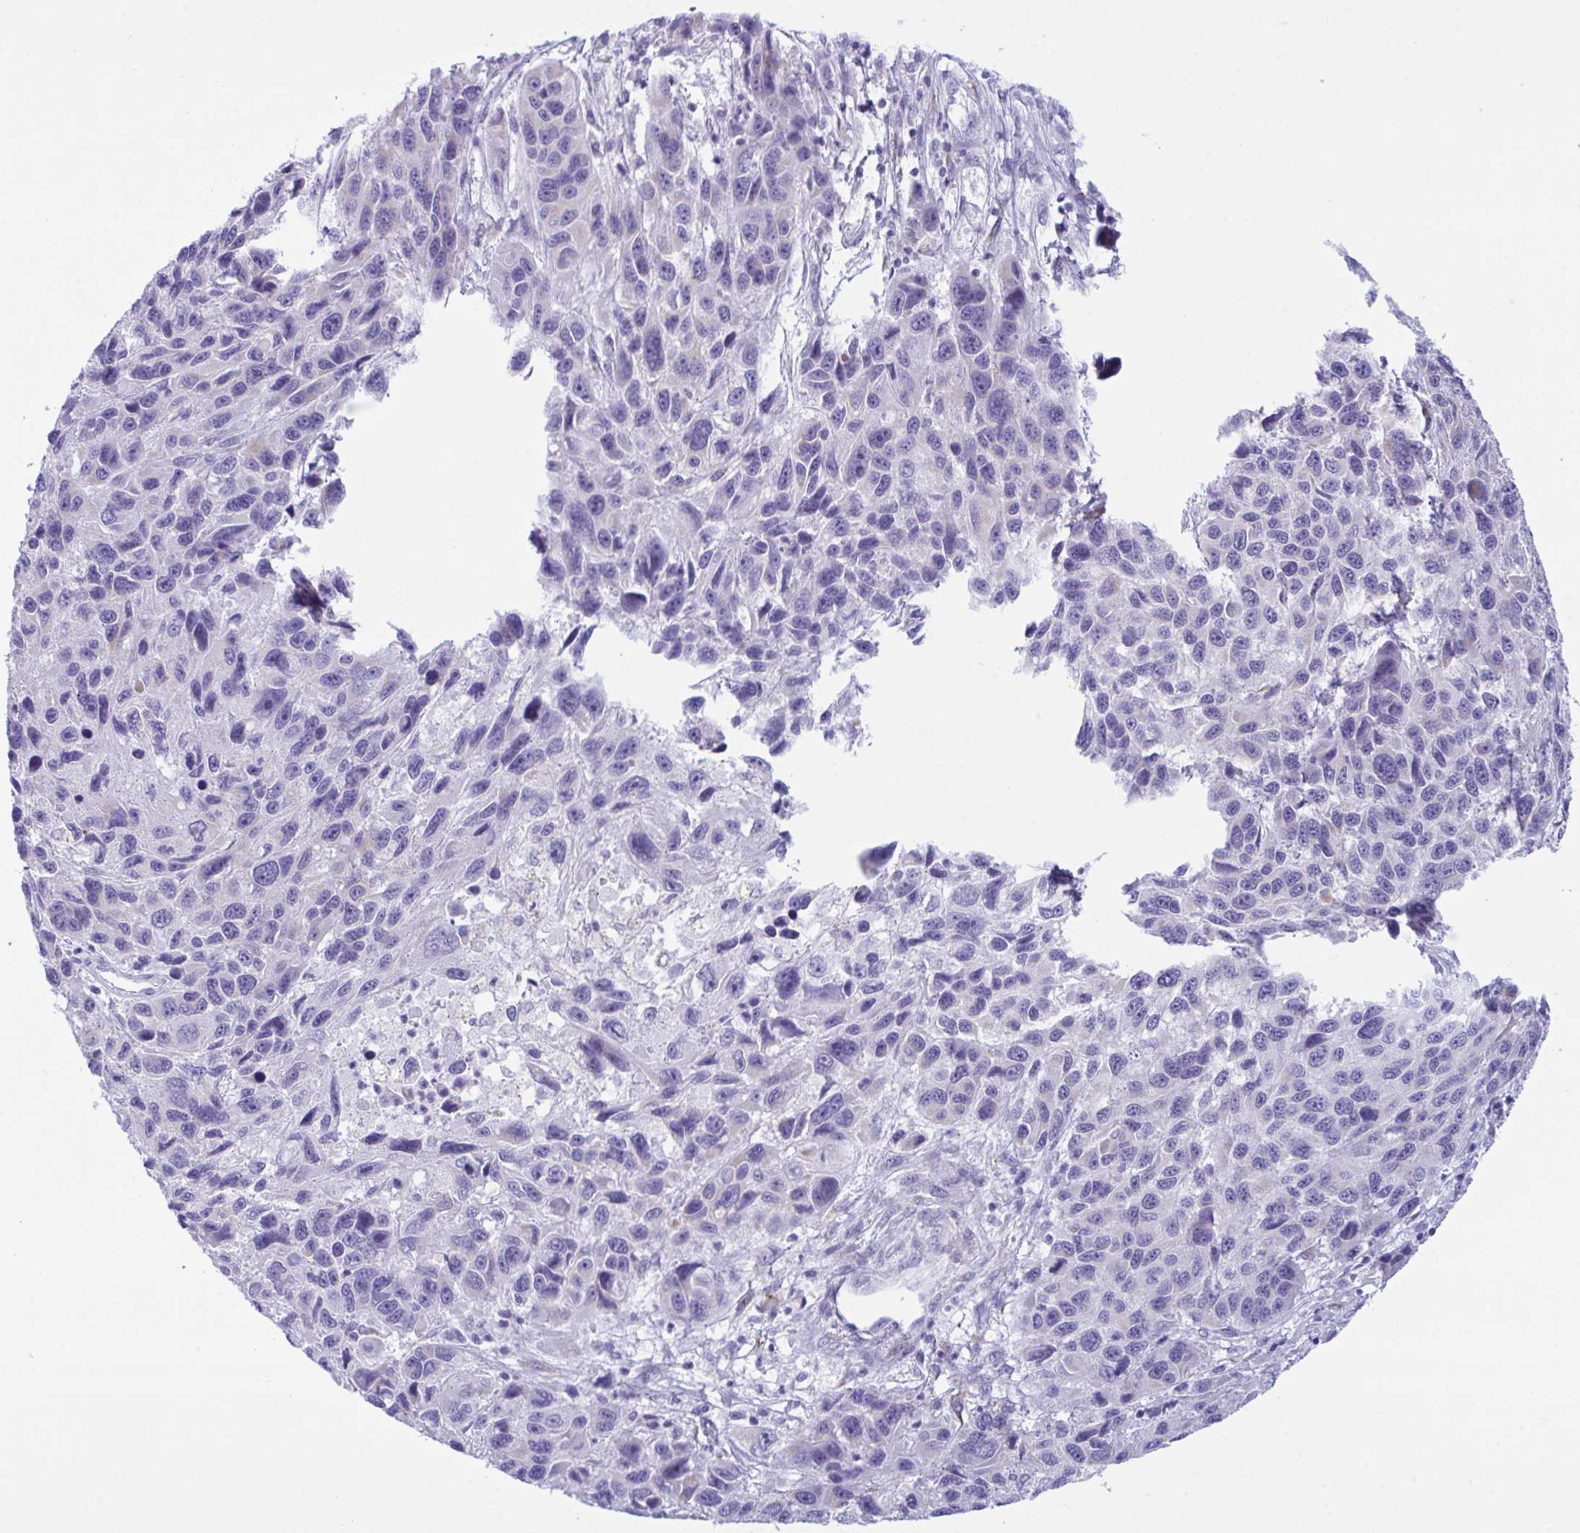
{"staining": {"intensity": "negative", "quantity": "none", "location": "none"}, "tissue": "melanoma", "cell_type": "Tumor cells", "image_type": "cancer", "snomed": [{"axis": "morphology", "description": "Malignant melanoma, NOS"}, {"axis": "topography", "description": "Skin"}], "caption": "Protein analysis of malignant melanoma displays no significant positivity in tumor cells.", "gene": "BBS1", "patient": {"sex": "male", "age": 53}}